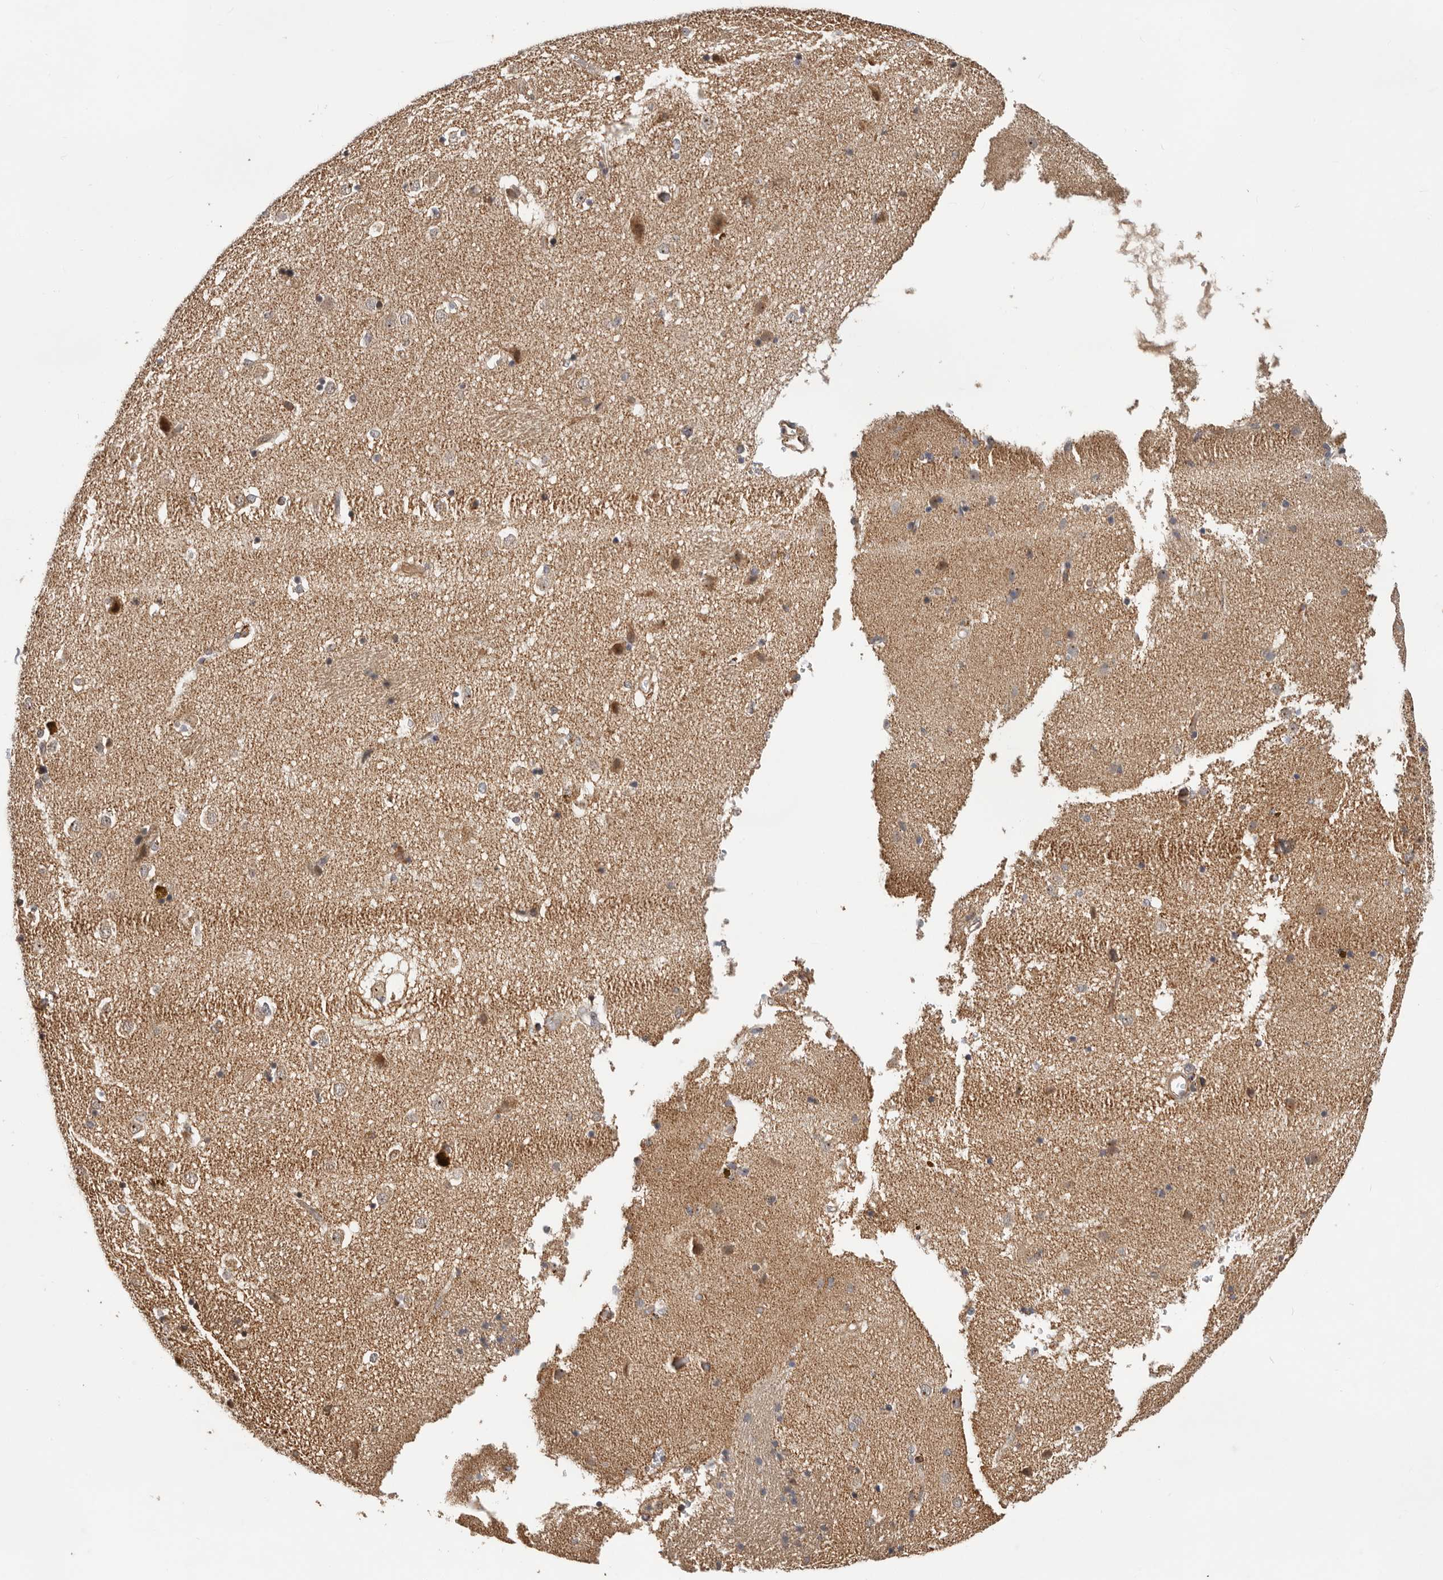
{"staining": {"intensity": "moderate", "quantity": "<25%", "location": "nuclear"}, "tissue": "caudate", "cell_type": "Glial cells", "image_type": "normal", "snomed": [{"axis": "morphology", "description": "Normal tissue, NOS"}, {"axis": "topography", "description": "Lateral ventricle wall"}], "caption": "Caudate stained for a protein (brown) demonstrates moderate nuclear positive positivity in about <25% of glial cells.", "gene": "RNF157", "patient": {"sex": "male", "age": 70}}